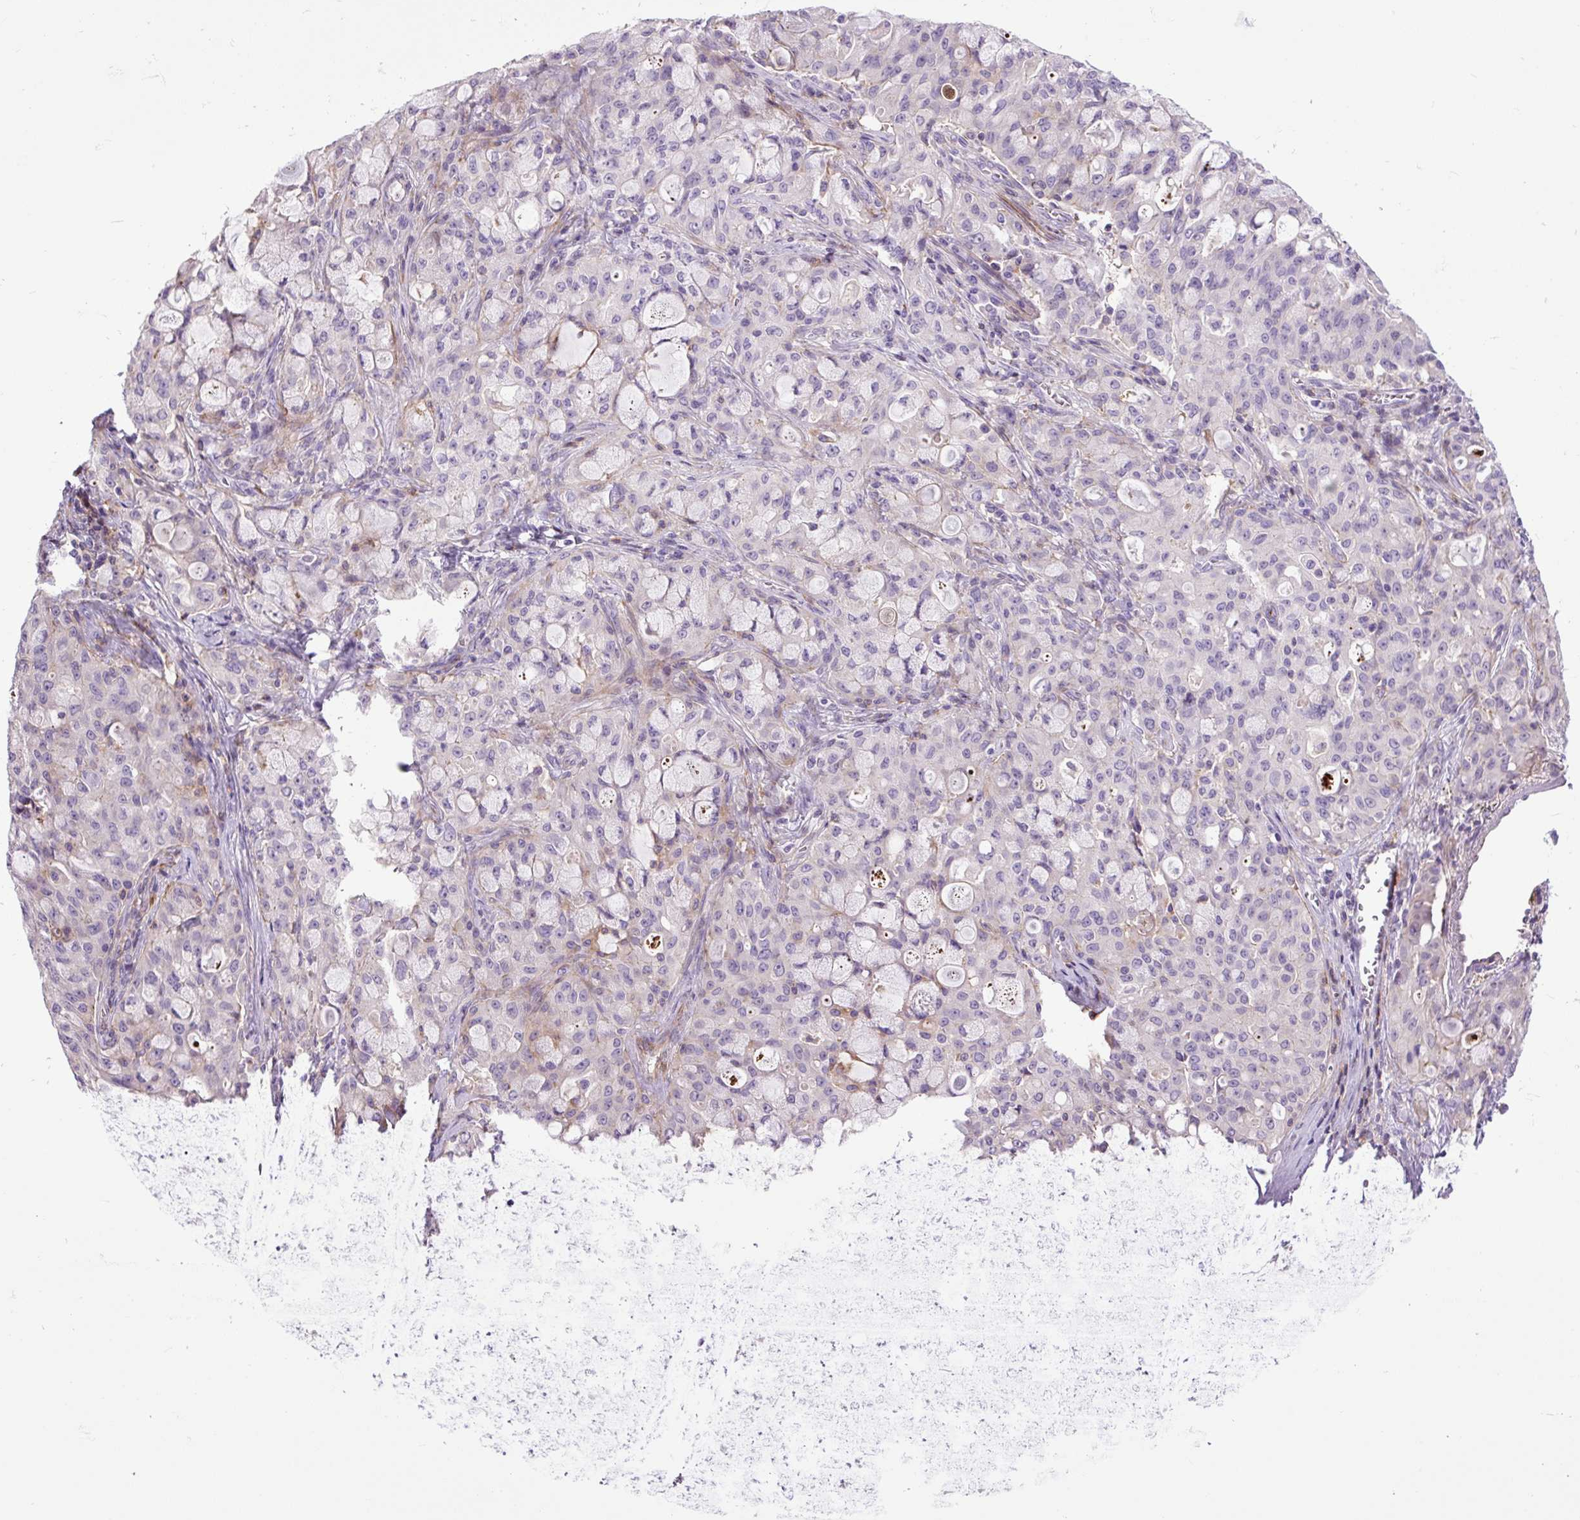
{"staining": {"intensity": "negative", "quantity": "none", "location": "none"}, "tissue": "lung cancer", "cell_type": "Tumor cells", "image_type": "cancer", "snomed": [{"axis": "morphology", "description": "Adenocarcinoma, NOS"}, {"axis": "topography", "description": "Lung"}], "caption": "Immunohistochemistry (IHC) micrograph of human lung cancer (adenocarcinoma) stained for a protein (brown), which exhibits no staining in tumor cells. (DAB immunohistochemistry, high magnification).", "gene": "ZNF197", "patient": {"sex": "female", "age": 44}}